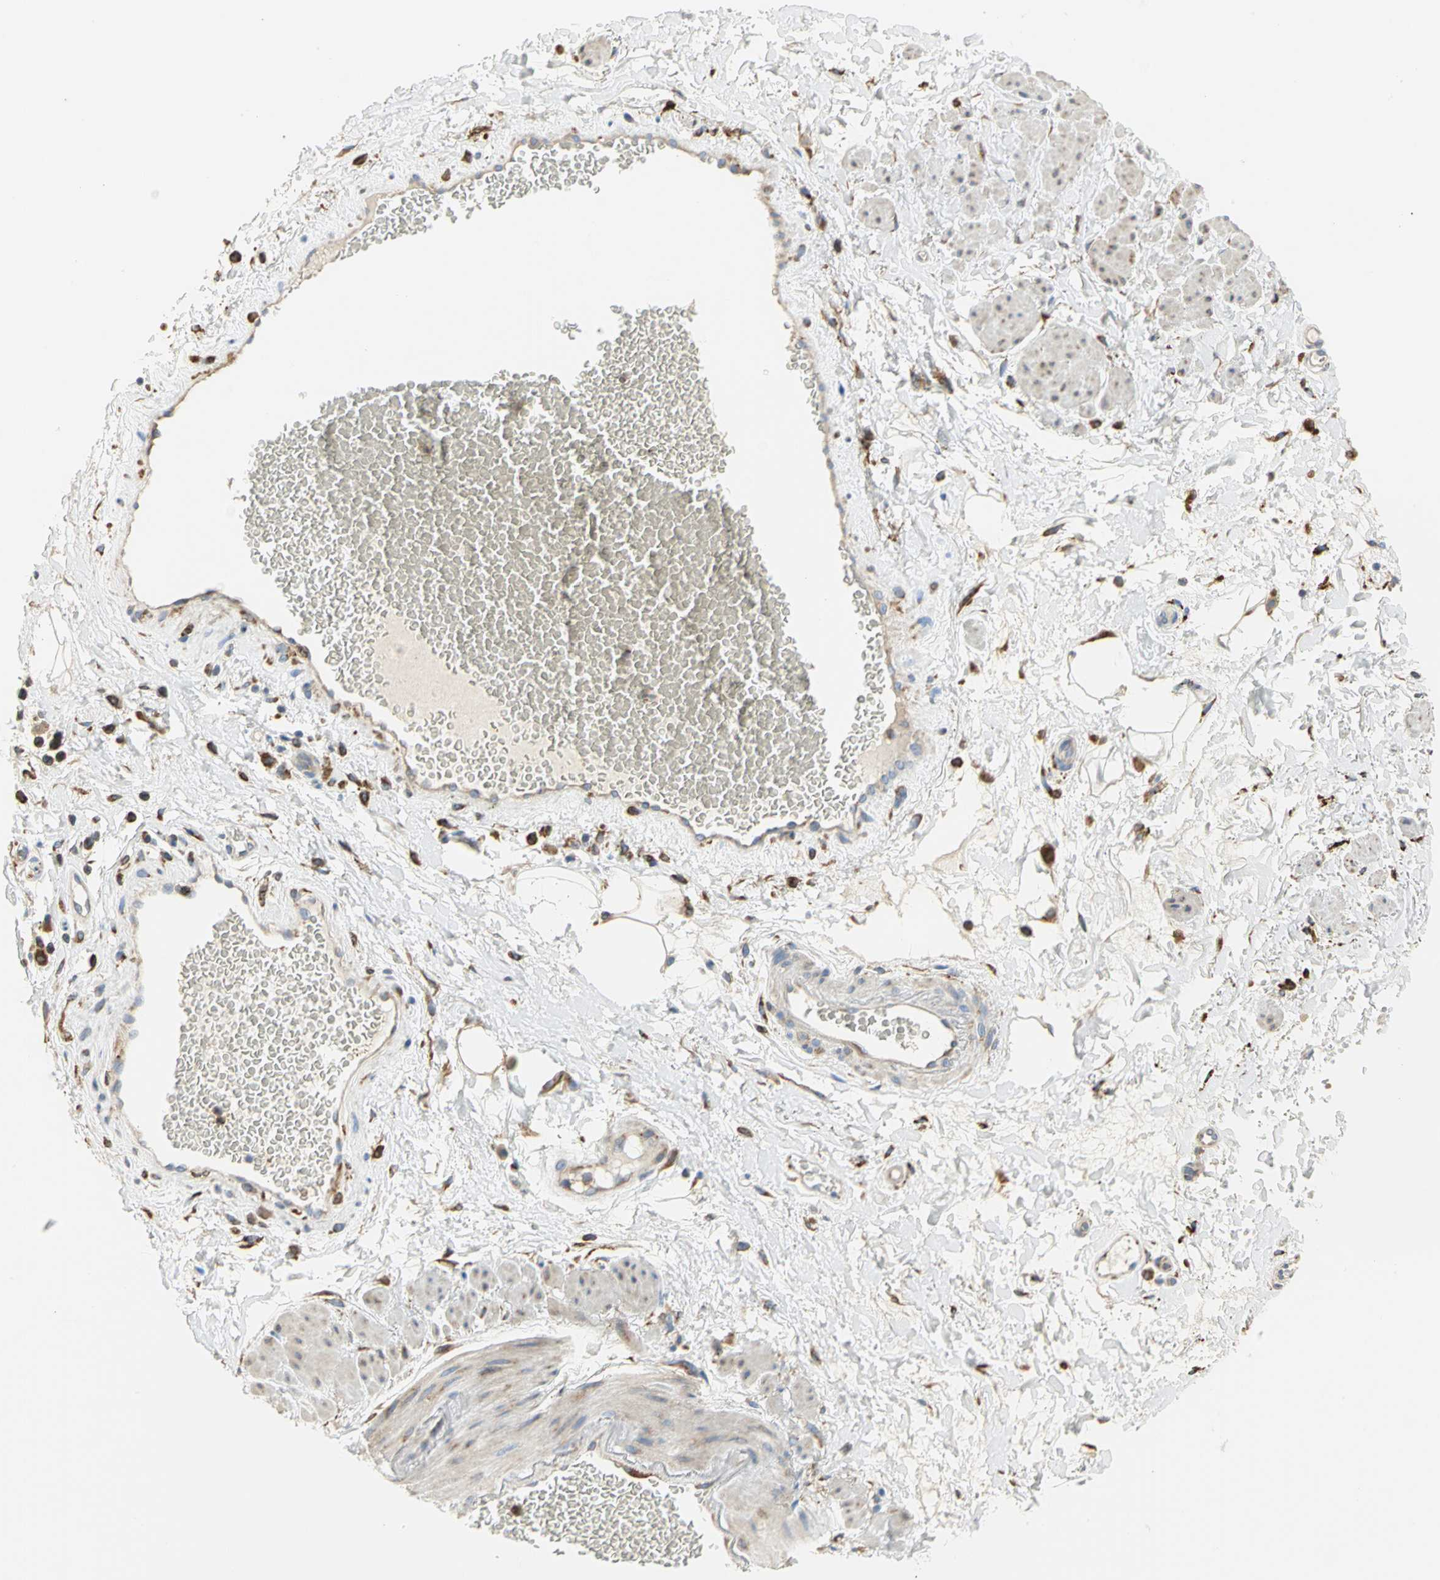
{"staining": {"intensity": "weak", "quantity": ">75%", "location": "cytoplasmic/membranous"}, "tissue": "adipose tissue", "cell_type": "Adipocytes", "image_type": "normal", "snomed": [{"axis": "morphology", "description": "Normal tissue, NOS"}, {"axis": "topography", "description": "Soft tissue"}, {"axis": "topography", "description": "Peripheral nerve tissue"}], "caption": "Weak cytoplasmic/membranous positivity is seen in approximately >75% of adipocytes in normal adipose tissue. The staining was performed using DAB to visualize the protein expression in brown, while the nuclei were stained in blue with hematoxylin (Magnification: 20x).", "gene": "SDF2L1", "patient": {"sex": "female", "age": 71}}